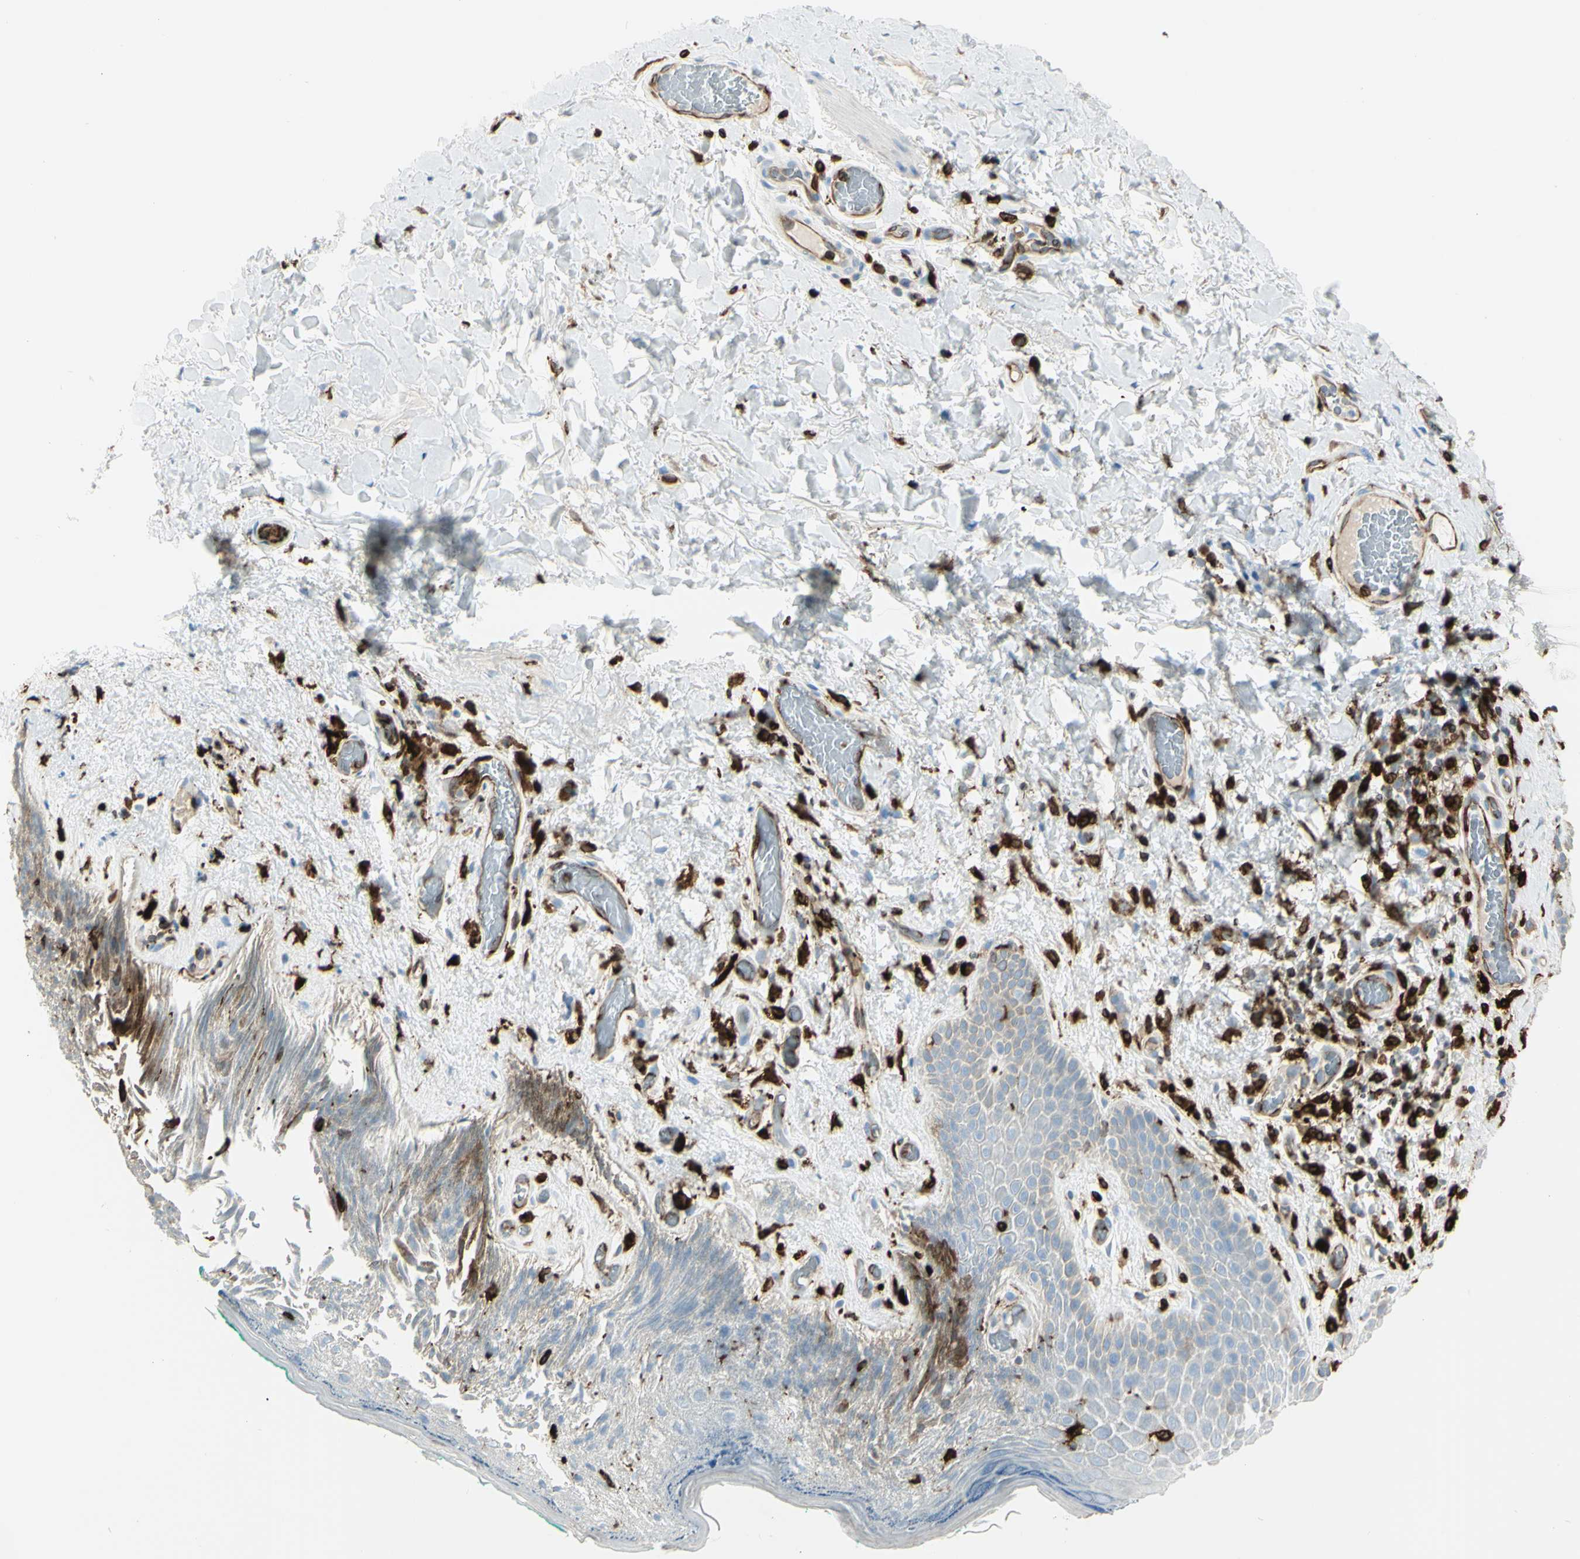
{"staining": {"intensity": "strong", "quantity": "<25%", "location": "cytoplasmic/membranous"}, "tissue": "skin", "cell_type": "Epidermal cells", "image_type": "normal", "snomed": [{"axis": "morphology", "description": "Normal tissue, NOS"}, {"axis": "topography", "description": "Anal"}], "caption": "Immunohistochemical staining of normal skin displays strong cytoplasmic/membranous protein positivity in approximately <25% of epidermal cells. The staining was performed using DAB, with brown indicating positive protein expression. Nuclei are stained blue with hematoxylin.", "gene": "CD74", "patient": {"sex": "male", "age": 74}}